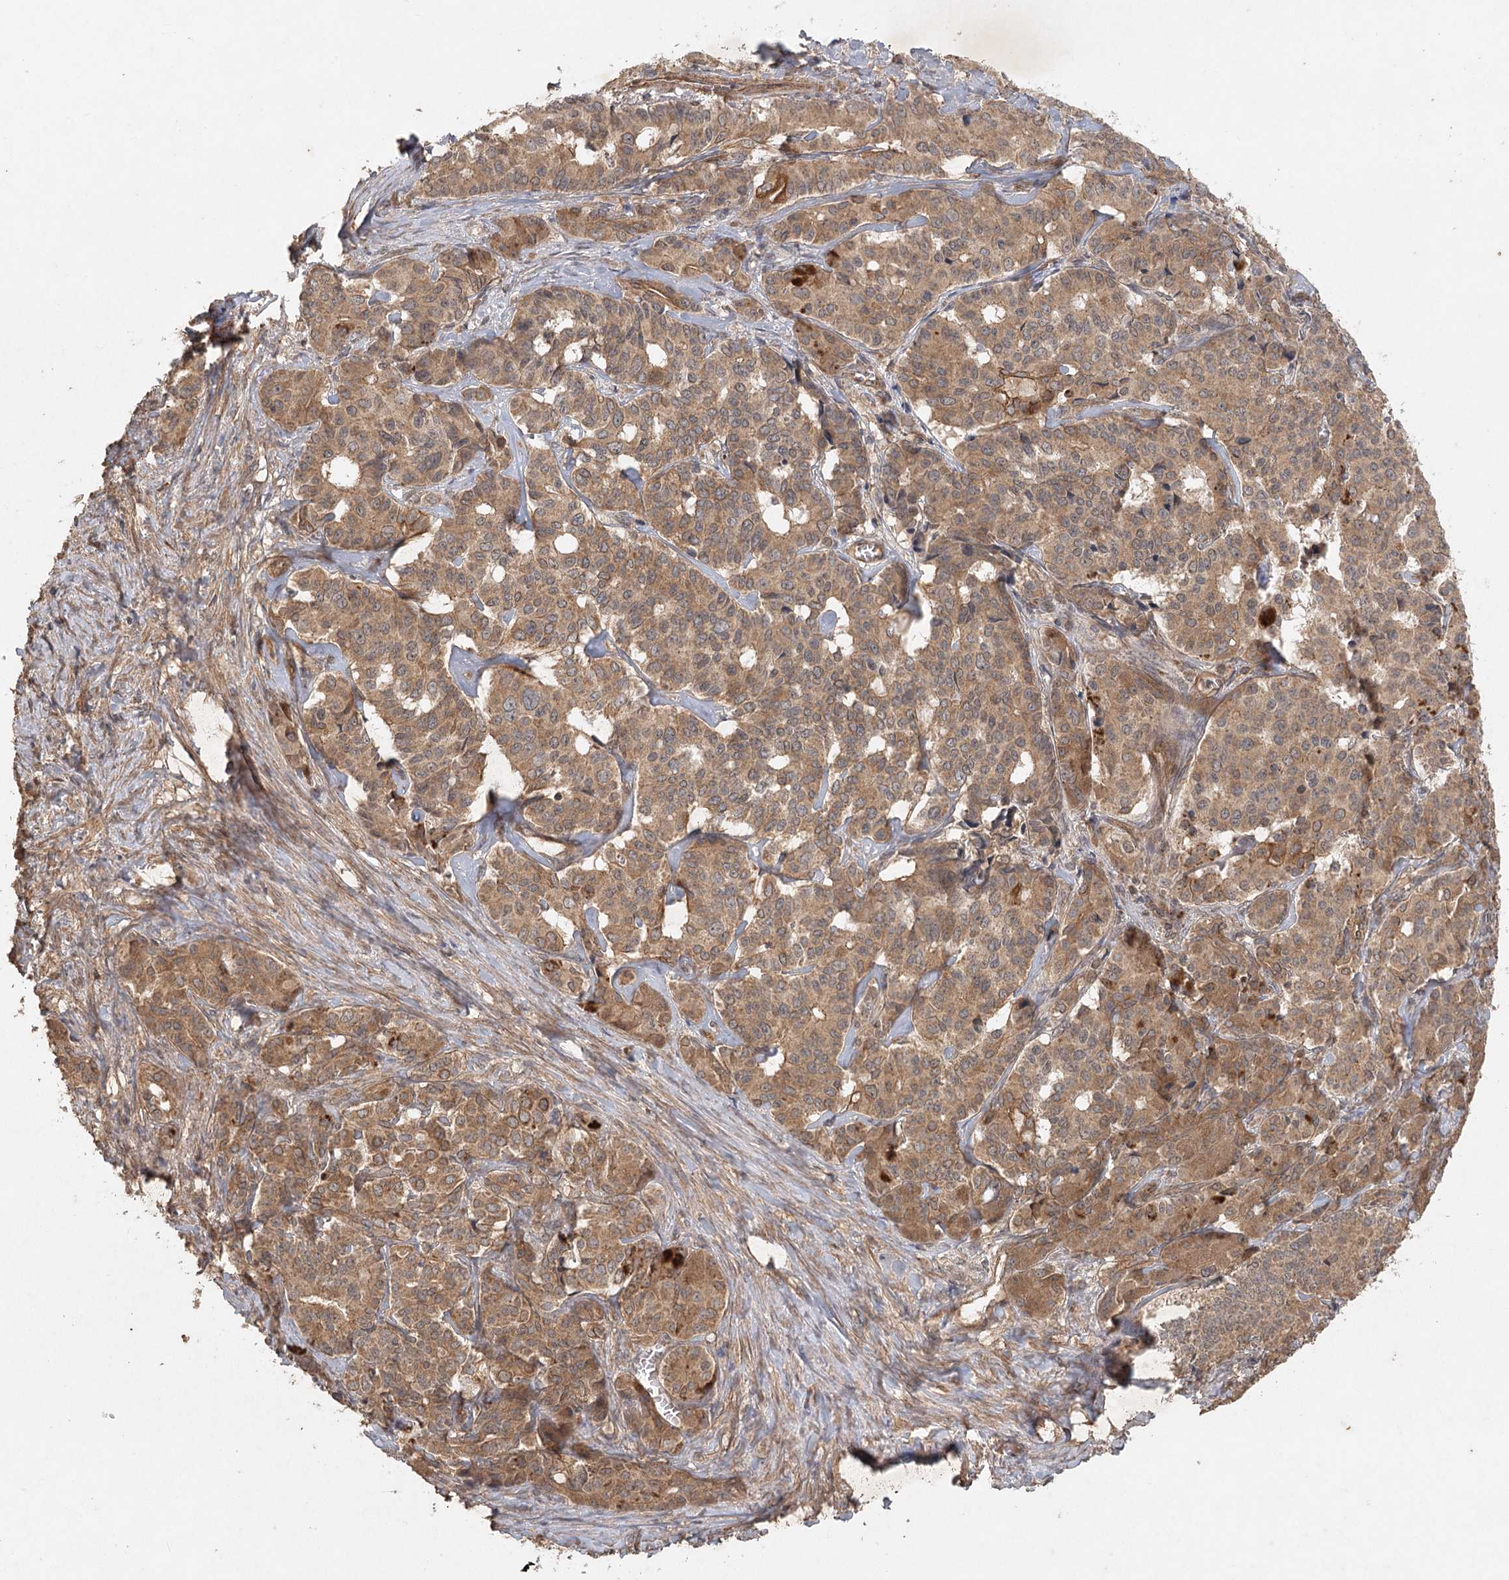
{"staining": {"intensity": "moderate", "quantity": ">75%", "location": "cytoplasmic/membranous"}, "tissue": "pancreatic cancer", "cell_type": "Tumor cells", "image_type": "cancer", "snomed": [{"axis": "morphology", "description": "Adenocarcinoma, NOS"}, {"axis": "topography", "description": "Pancreas"}], "caption": "This photomicrograph exhibits immunohistochemistry (IHC) staining of pancreatic adenocarcinoma, with medium moderate cytoplasmic/membranous positivity in about >75% of tumor cells.", "gene": "ARL13A", "patient": {"sex": "female", "age": 74}}